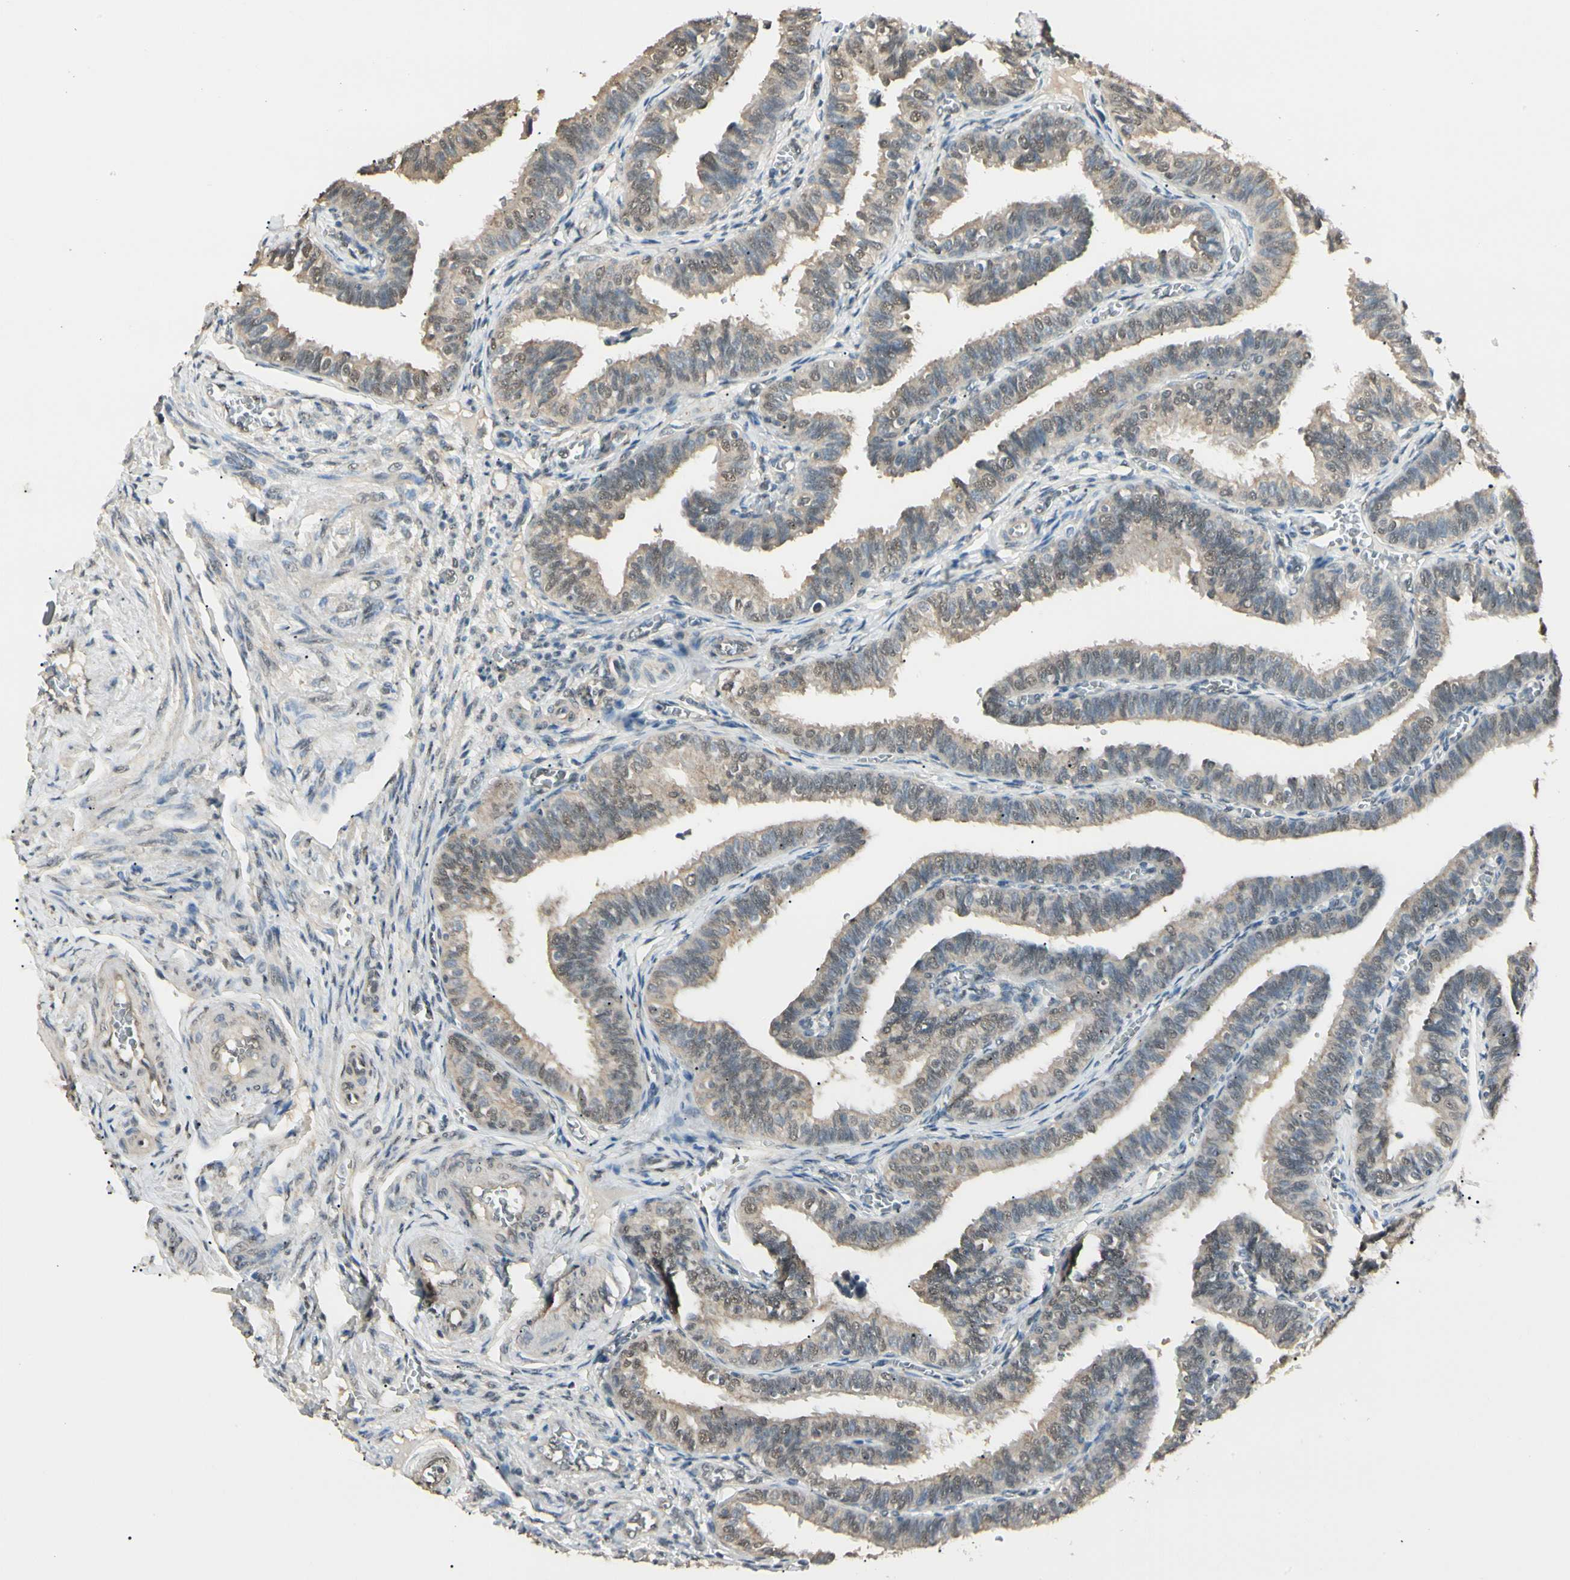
{"staining": {"intensity": "weak", "quantity": "25%-75%", "location": "cytoplasmic/membranous,nuclear"}, "tissue": "fallopian tube", "cell_type": "Glandular cells", "image_type": "normal", "snomed": [{"axis": "morphology", "description": "Normal tissue, NOS"}, {"axis": "topography", "description": "Fallopian tube"}], "caption": "Unremarkable fallopian tube displays weak cytoplasmic/membranous,nuclear positivity in about 25%-75% of glandular cells (IHC, brightfield microscopy, high magnification)..", "gene": "SGCA", "patient": {"sex": "female", "age": 46}}